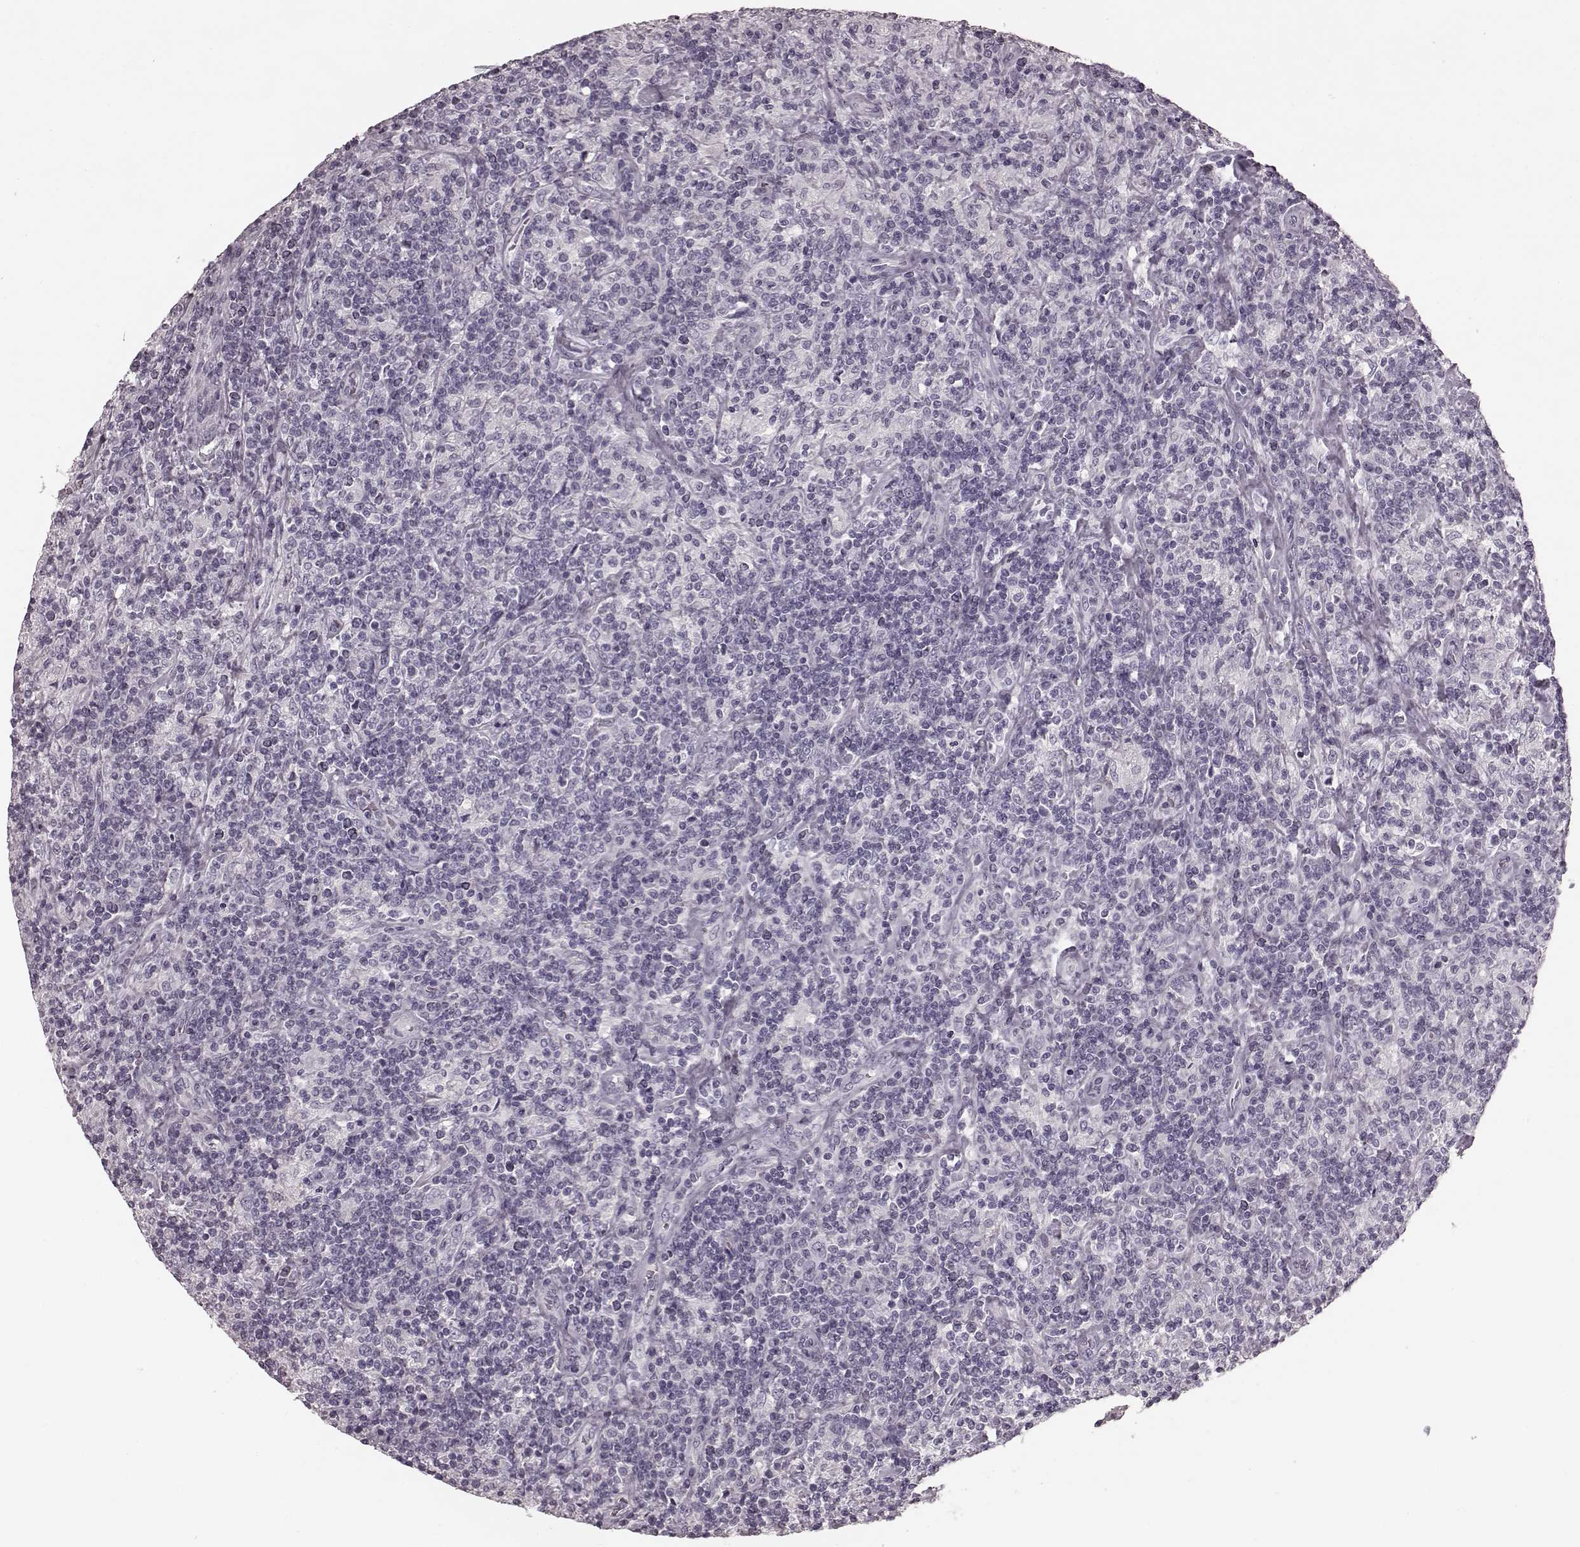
{"staining": {"intensity": "negative", "quantity": "none", "location": "none"}, "tissue": "lymphoma", "cell_type": "Tumor cells", "image_type": "cancer", "snomed": [{"axis": "morphology", "description": "Hodgkin's disease, NOS"}, {"axis": "topography", "description": "Lymph node"}], "caption": "Tumor cells are negative for brown protein staining in Hodgkin's disease. The staining was performed using DAB (3,3'-diaminobenzidine) to visualize the protein expression in brown, while the nuclei were stained in blue with hematoxylin (Magnification: 20x).", "gene": "TRPM1", "patient": {"sex": "male", "age": 70}}